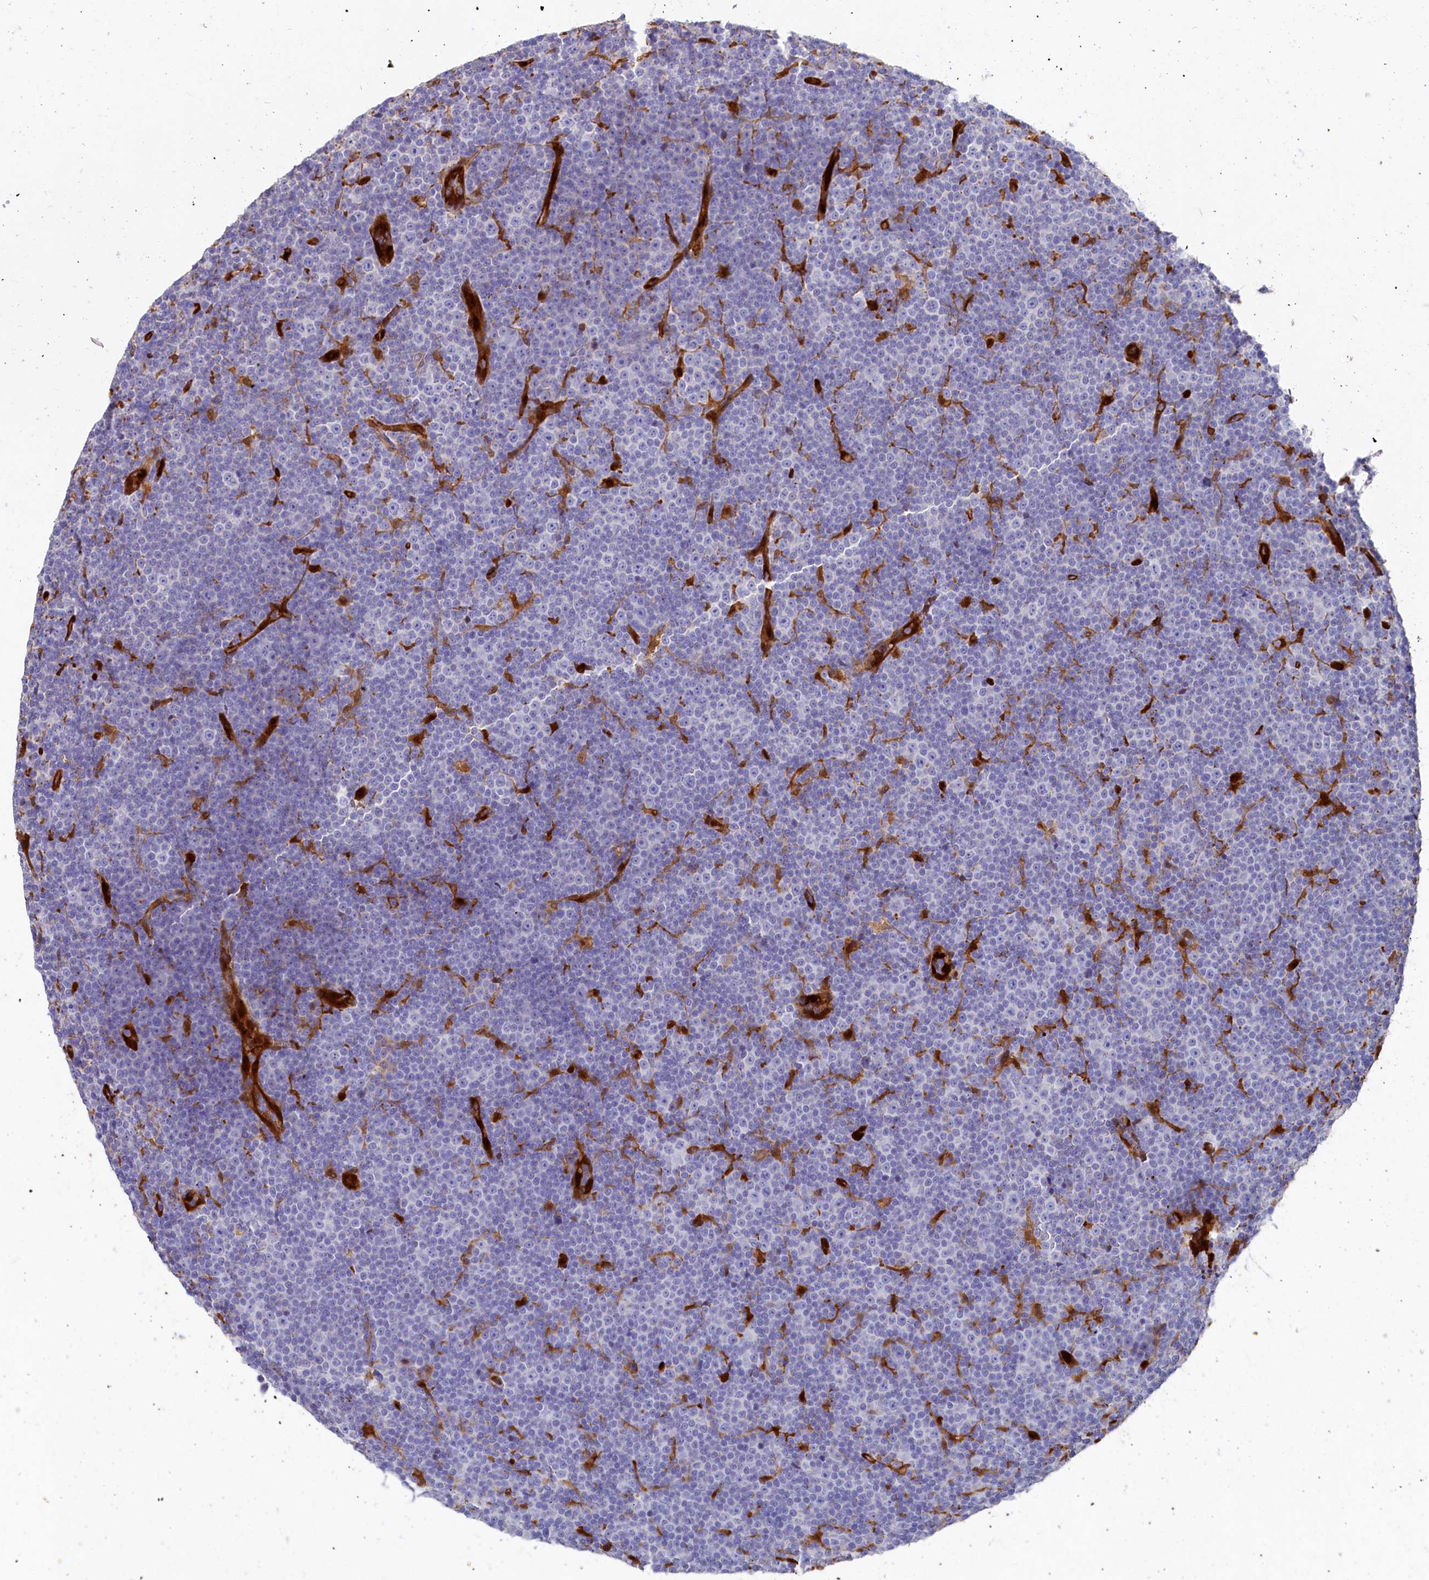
{"staining": {"intensity": "negative", "quantity": "none", "location": "none"}, "tissue": "lymphoma", "cell_type": "Tumor cells", "image_type": "cancer", "snomed": [{"axis": "morphology", "description": "Malignant lymphoma, non-Hodgkin's type, Low grade"}, {"axis": "topography", "description": "Lymph node"}], "caption": "IHC of human low-grade malignant lymphoma, non-Hodgkin's type shows no staining in tumor cells.", "gene": "IL17RD", "patient": {"sex": "female", "age": 67}}